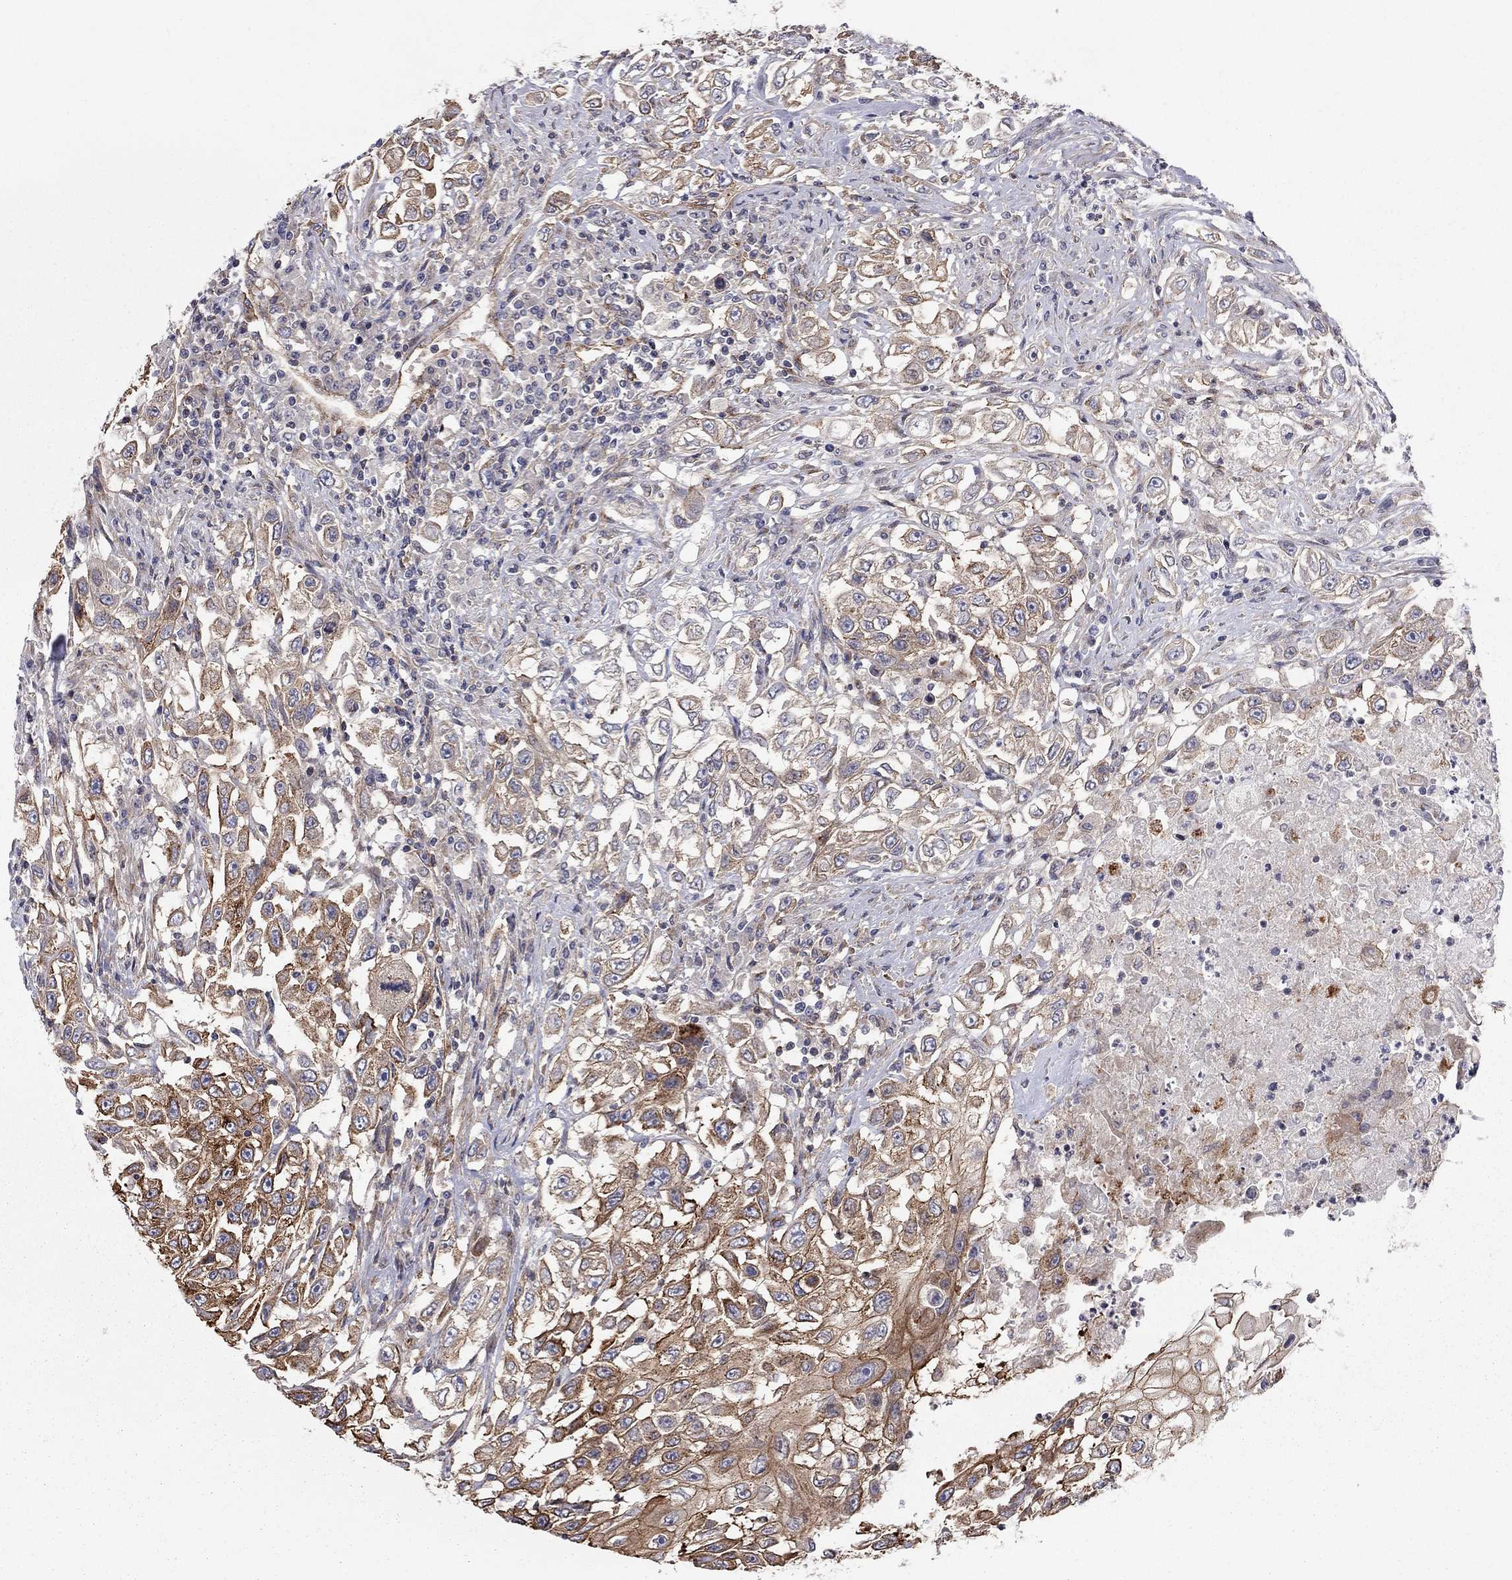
{"staining": {"intensity": "moderate", "quantity": "25%-75%", "location": "cytoplasmic/membranous"}, "tissue": "urothelial cancer", "cell_type": "Tumor cells", "image_type": "cancer", "snomed": [{"axis": "morphology", "description": "Urothelial carcinoma, High grade"}, {"axis": "topography", "description": "Urinary bladder"}], "caption": "High-power microscopy captured an IHC image of urothelial cancer, revealing moderate cytoplasmic/membranous positivity in about 25%-75% of tumor cells.", "gene": "RASEF", "patient": {"sex": "female", "age": 56}}